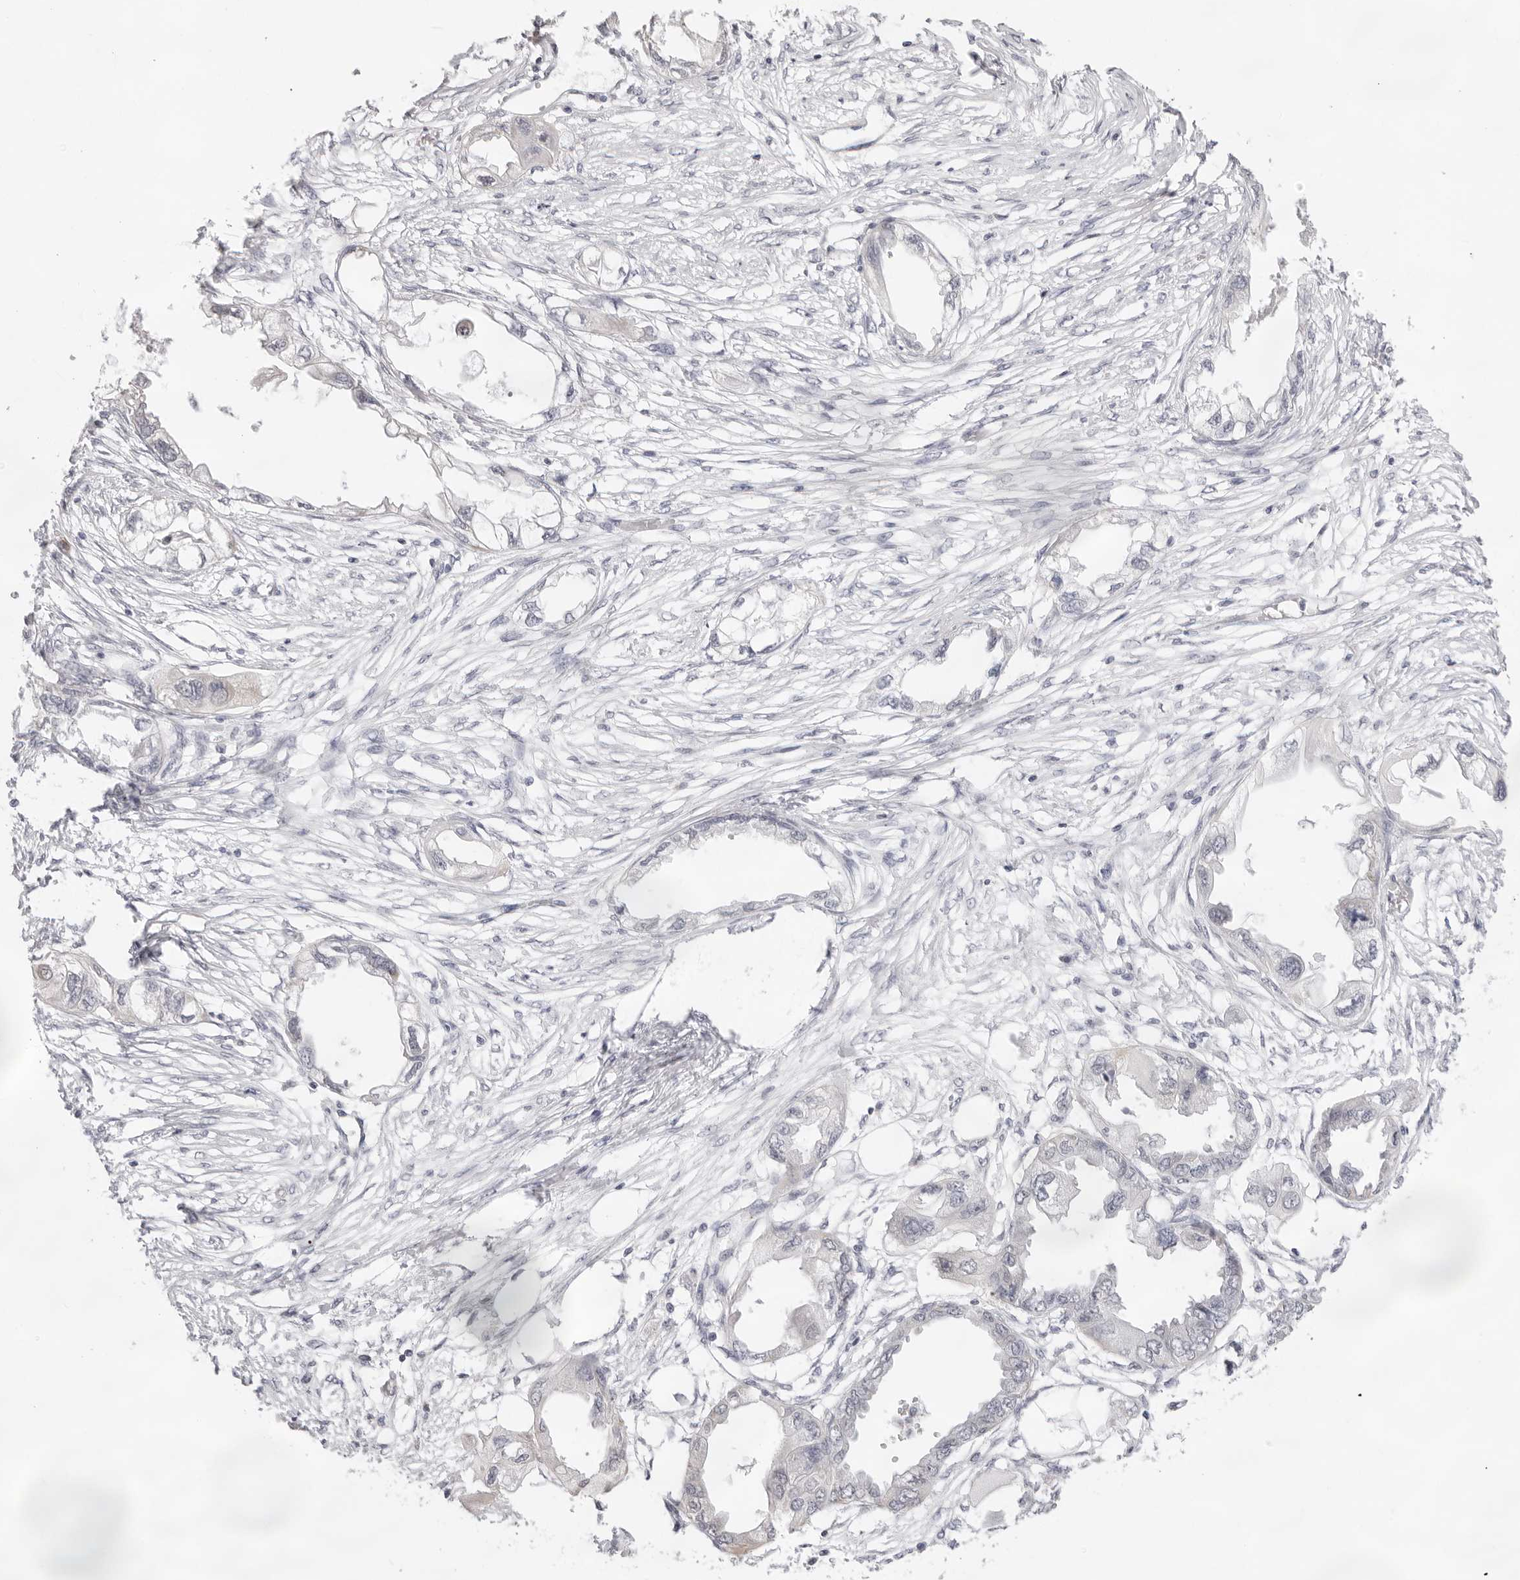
{"staining": {"intensity": "negative", "quantity": "none", "location": "none"}, "tissue": "endometrial cancer", "cell_type": "Tumor cells", "image_type": "cancer", "snomed": [{"axis": "morphology", "description": "Adenocarcinoma, NOS"}, {"axis": "morphology", "description": "Adenocarcinoma, metastatic, NOS"}, {"axis": "topography", "description": "Adipose tissue"}, {"axis": "topography", "description": "Endometrium"}], "caption": "The immunohistochemistry (IHC) histopathology image has no significant positivity in tumor cells of endometrial metastatic adenocarcinoma tissue.", "gene": "FDPS", "patient": {"sex": "female", "age": 67}}